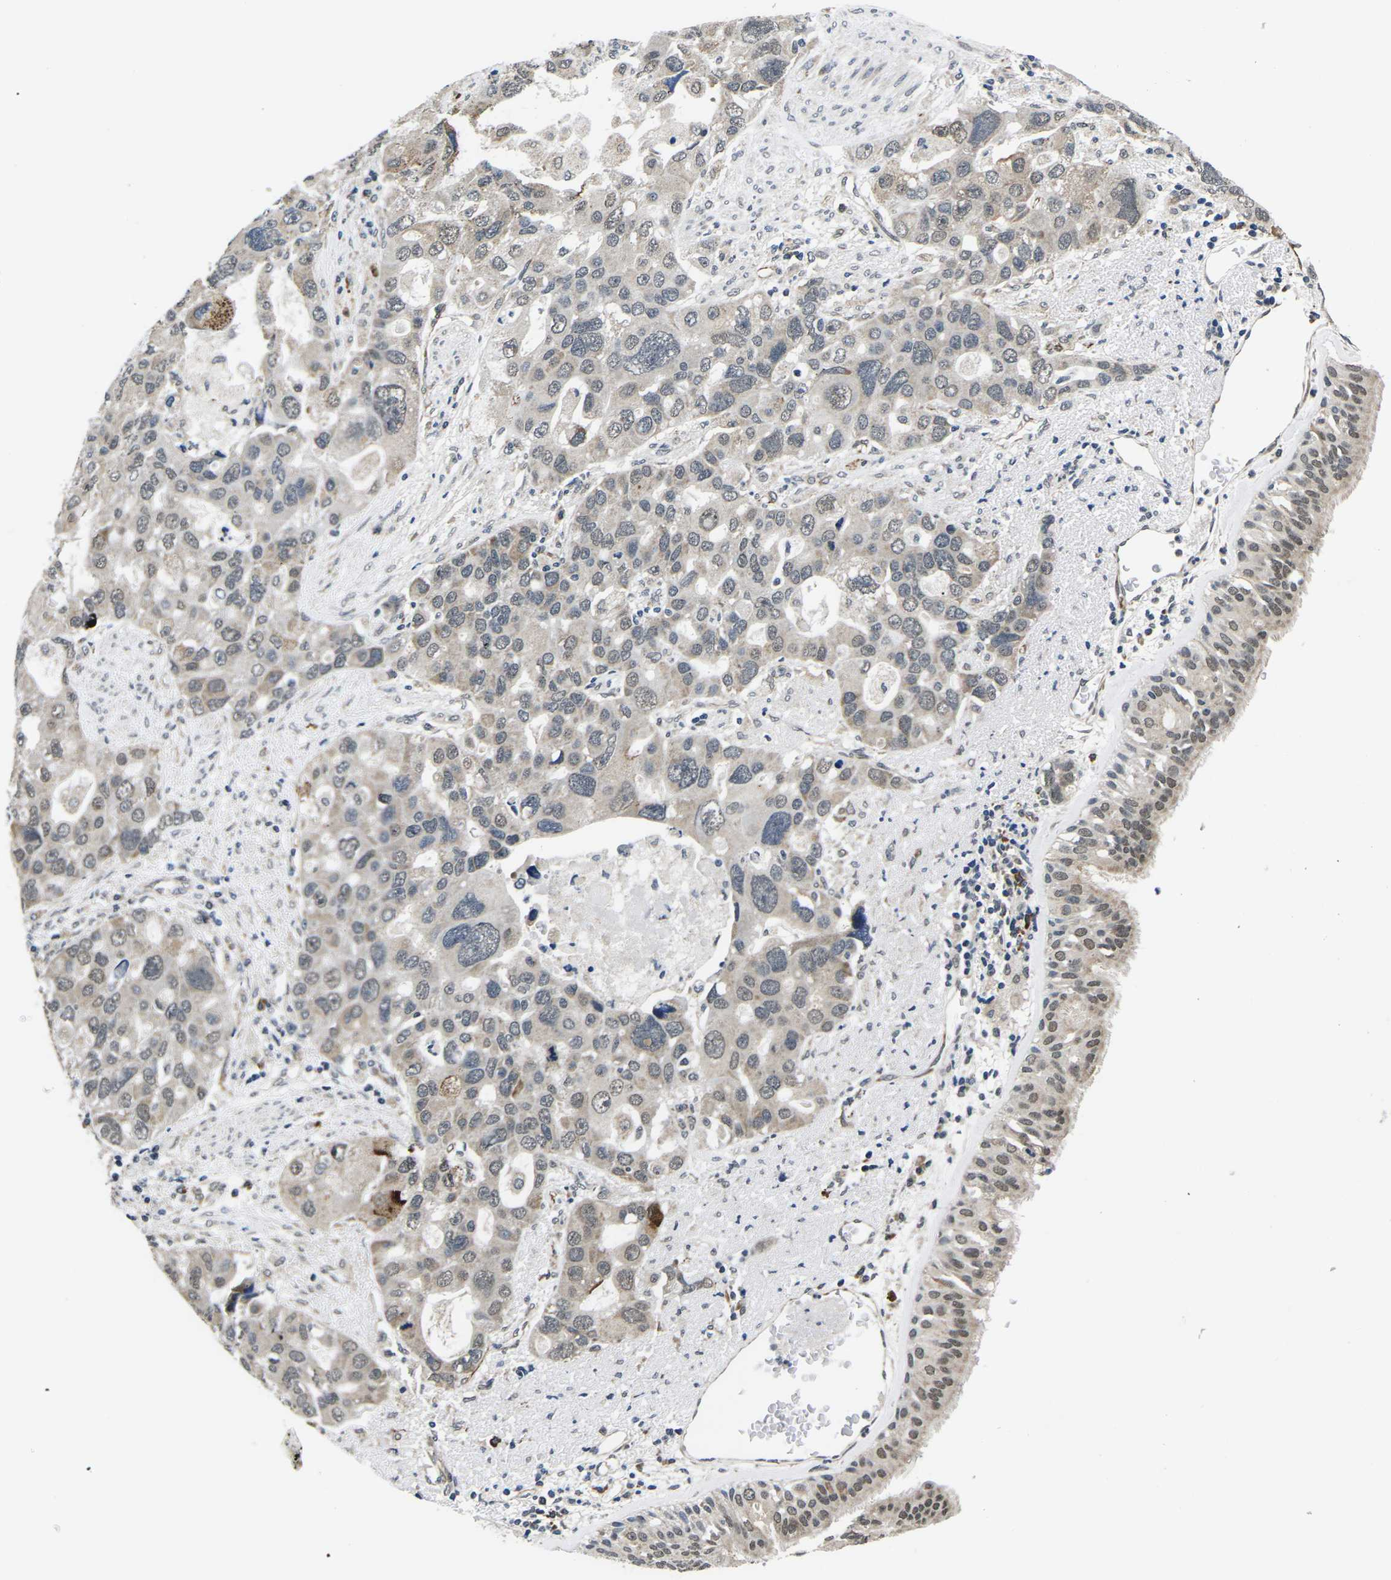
{"staining": {"intensity": "moderate", "quantity": ">75%", "location": "cytoplasmic/membranous,nuclear"}, "tissue": "bronchus", "cell_type": "Respiratory epithelial cells", "image_type": "normal", "snomed": [{"axis": "morphology", "description": "Normal tissue, NOS"}, {"axis": "morphology", "description": "Adenocarcinoma, NOS"}, {"axis": "morphology", "description": "Adenocarcinoma, metastatic, NOS"}, {"axis": "topography", "description": "Lymph node"}, {"axis": "topography", "description": "Bronchus"}, {"axis": "topography", "description": "Lung"}], "caption": "Immunohistochemical staining of unremarkable human bronchus shows >75% levels of moderate cytoplasmic/membranous,nuclear protein expression in approximately >75% of respiratory epithelial cells.", "gene": "CCNE1", "patient": {"sex": "female", "age": 54}}